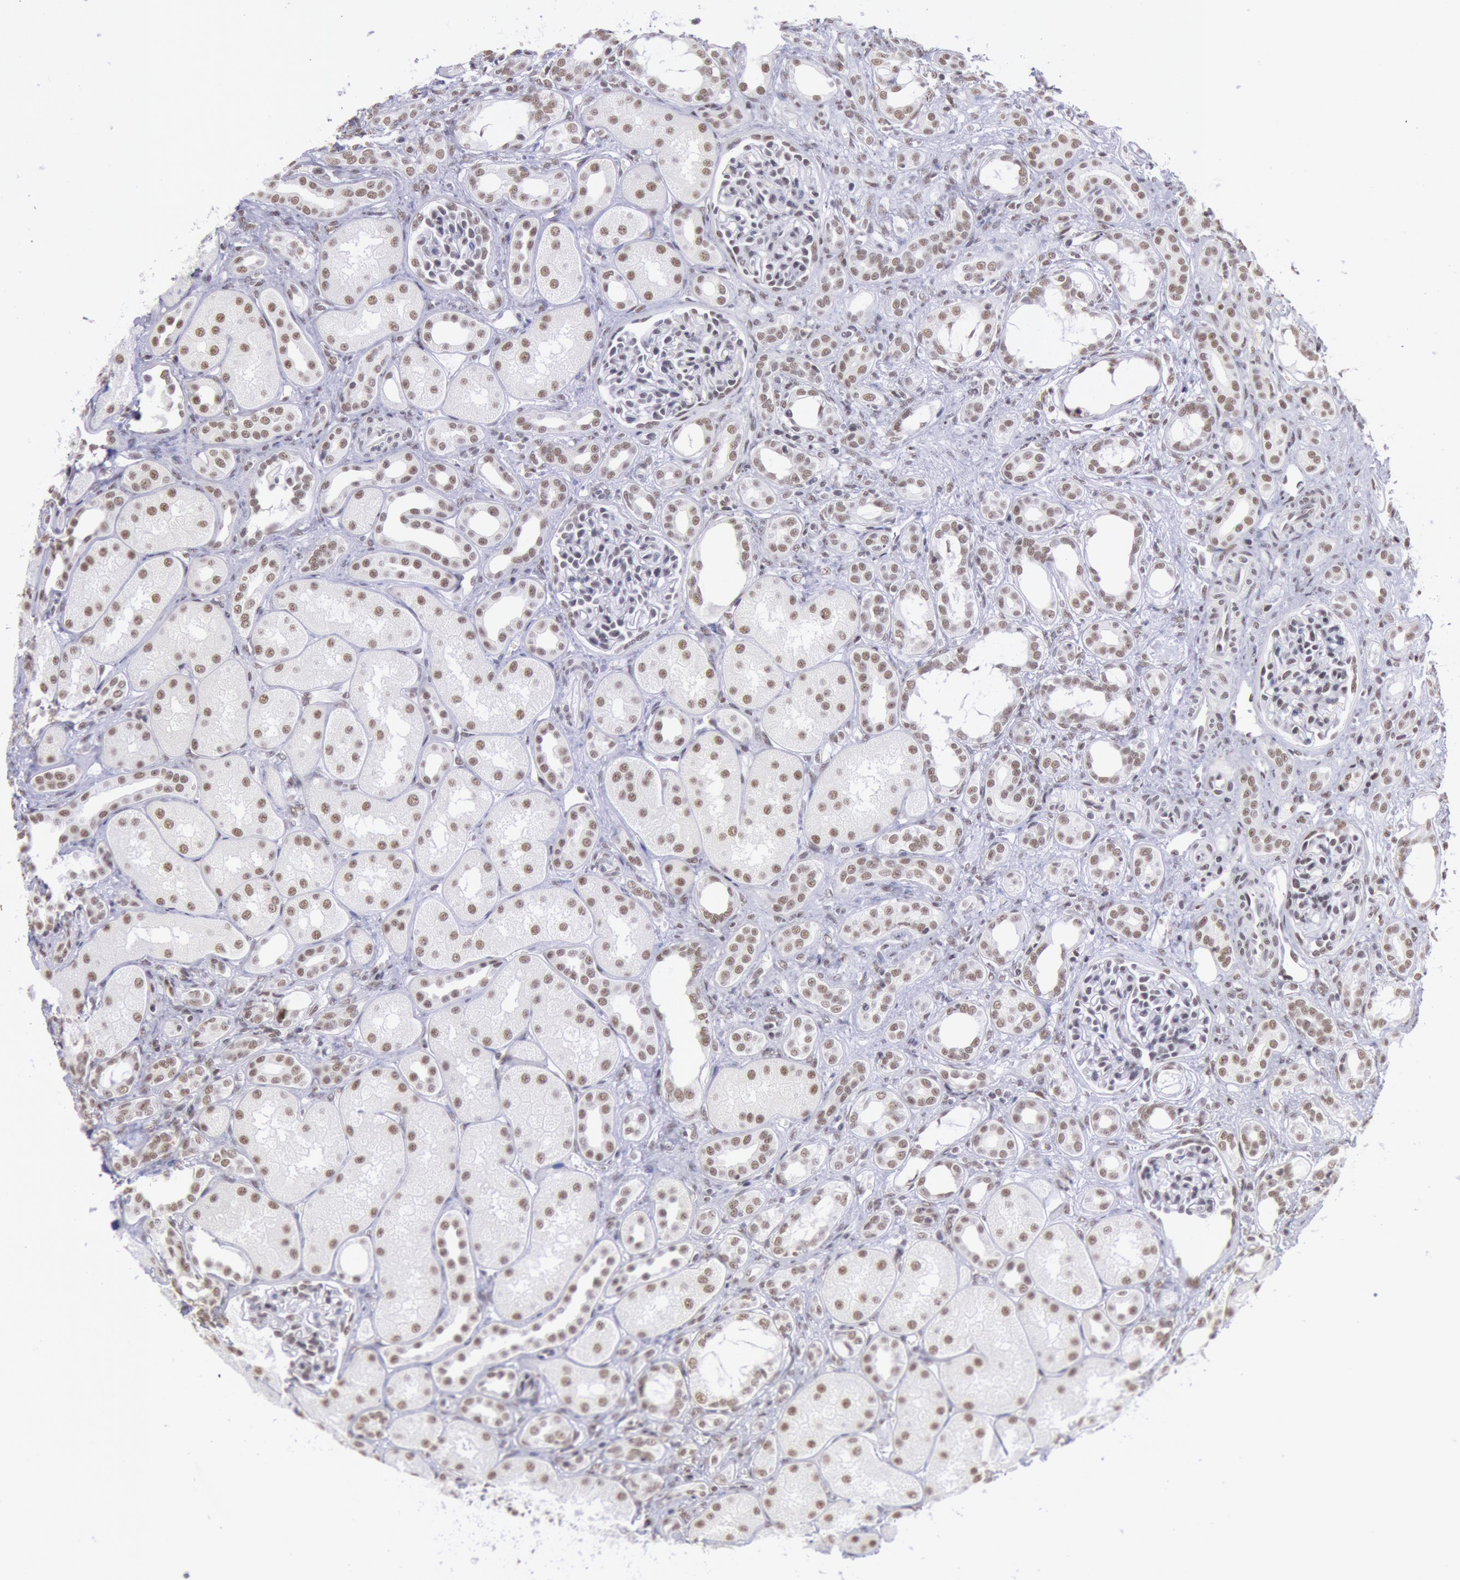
{"staining": {"intensity": "negative", "quantity": "none", "location": "none"}, "tissue": "kidney", "cell_type": "Cells in glomeruli", "image_type": "normal", "snomed": [{"axis": "morphology", "description": "Normal tissue, NOS"}, {"axis": "topography", "description": "Kidney"}], "caption": "IHC image of normal kidney: human kidney stained with DAB displays no significant protein positivity in cells in glomeruli.", "gene": "SNRPD3", "patient": {"sex": "male", "age": 7}}